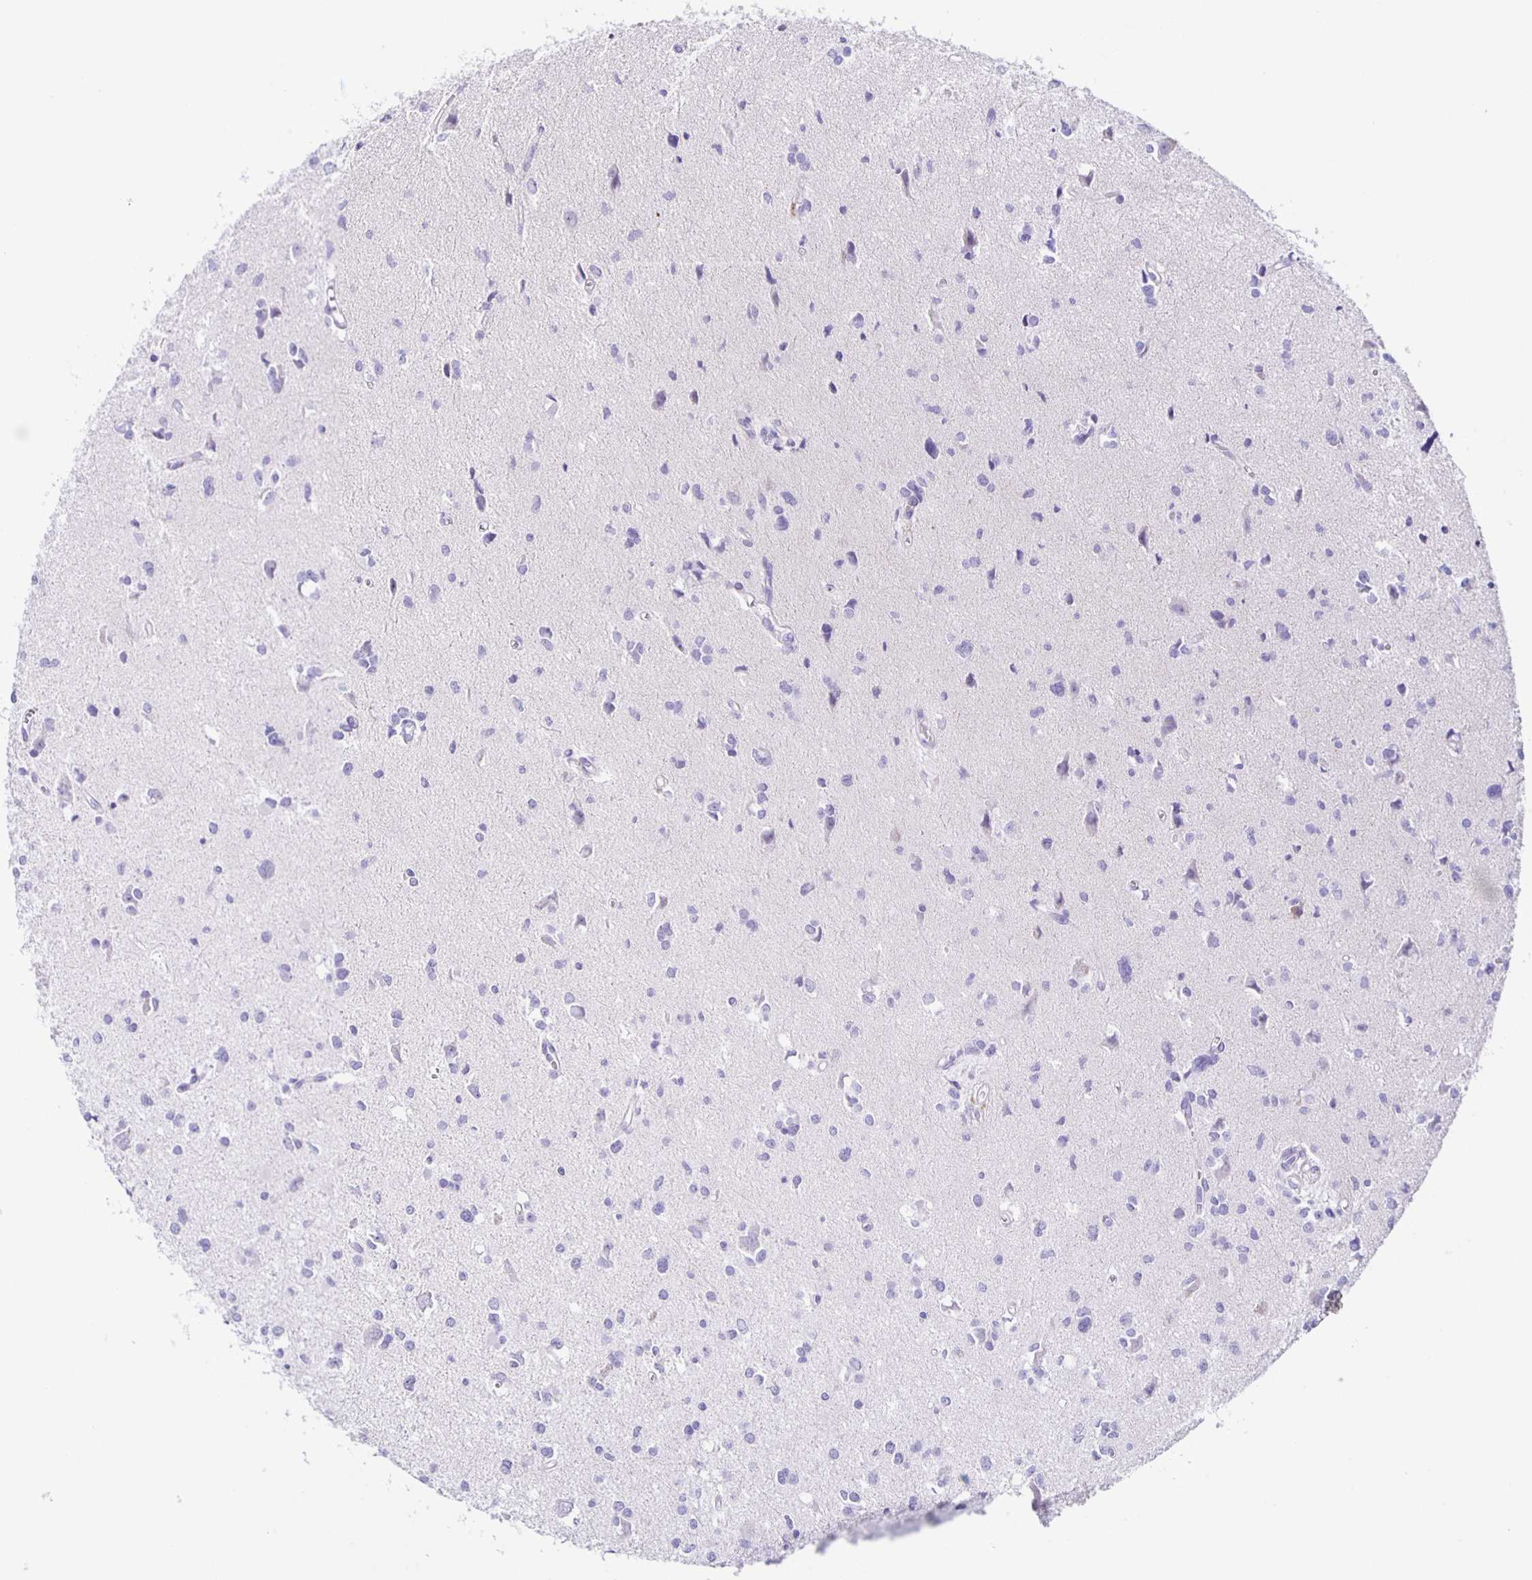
{"staining": {"intensity": "negative", "quantity": "none", "location": "none"}, "tissue": "glioma", "cell_type": "Tumor cells", "image_type": "cancer", "snomed": [{"axis": "morphology", "description": "Glioma, malignant, High grade"}, {"axis": "topography", "description": "Brain"}], "caption": "Glioma was stained to show a protein in brown. There is no significant expression in tumor cells.", "gene": "AQP6", "patient": {"sex": "male", "age": 23}}